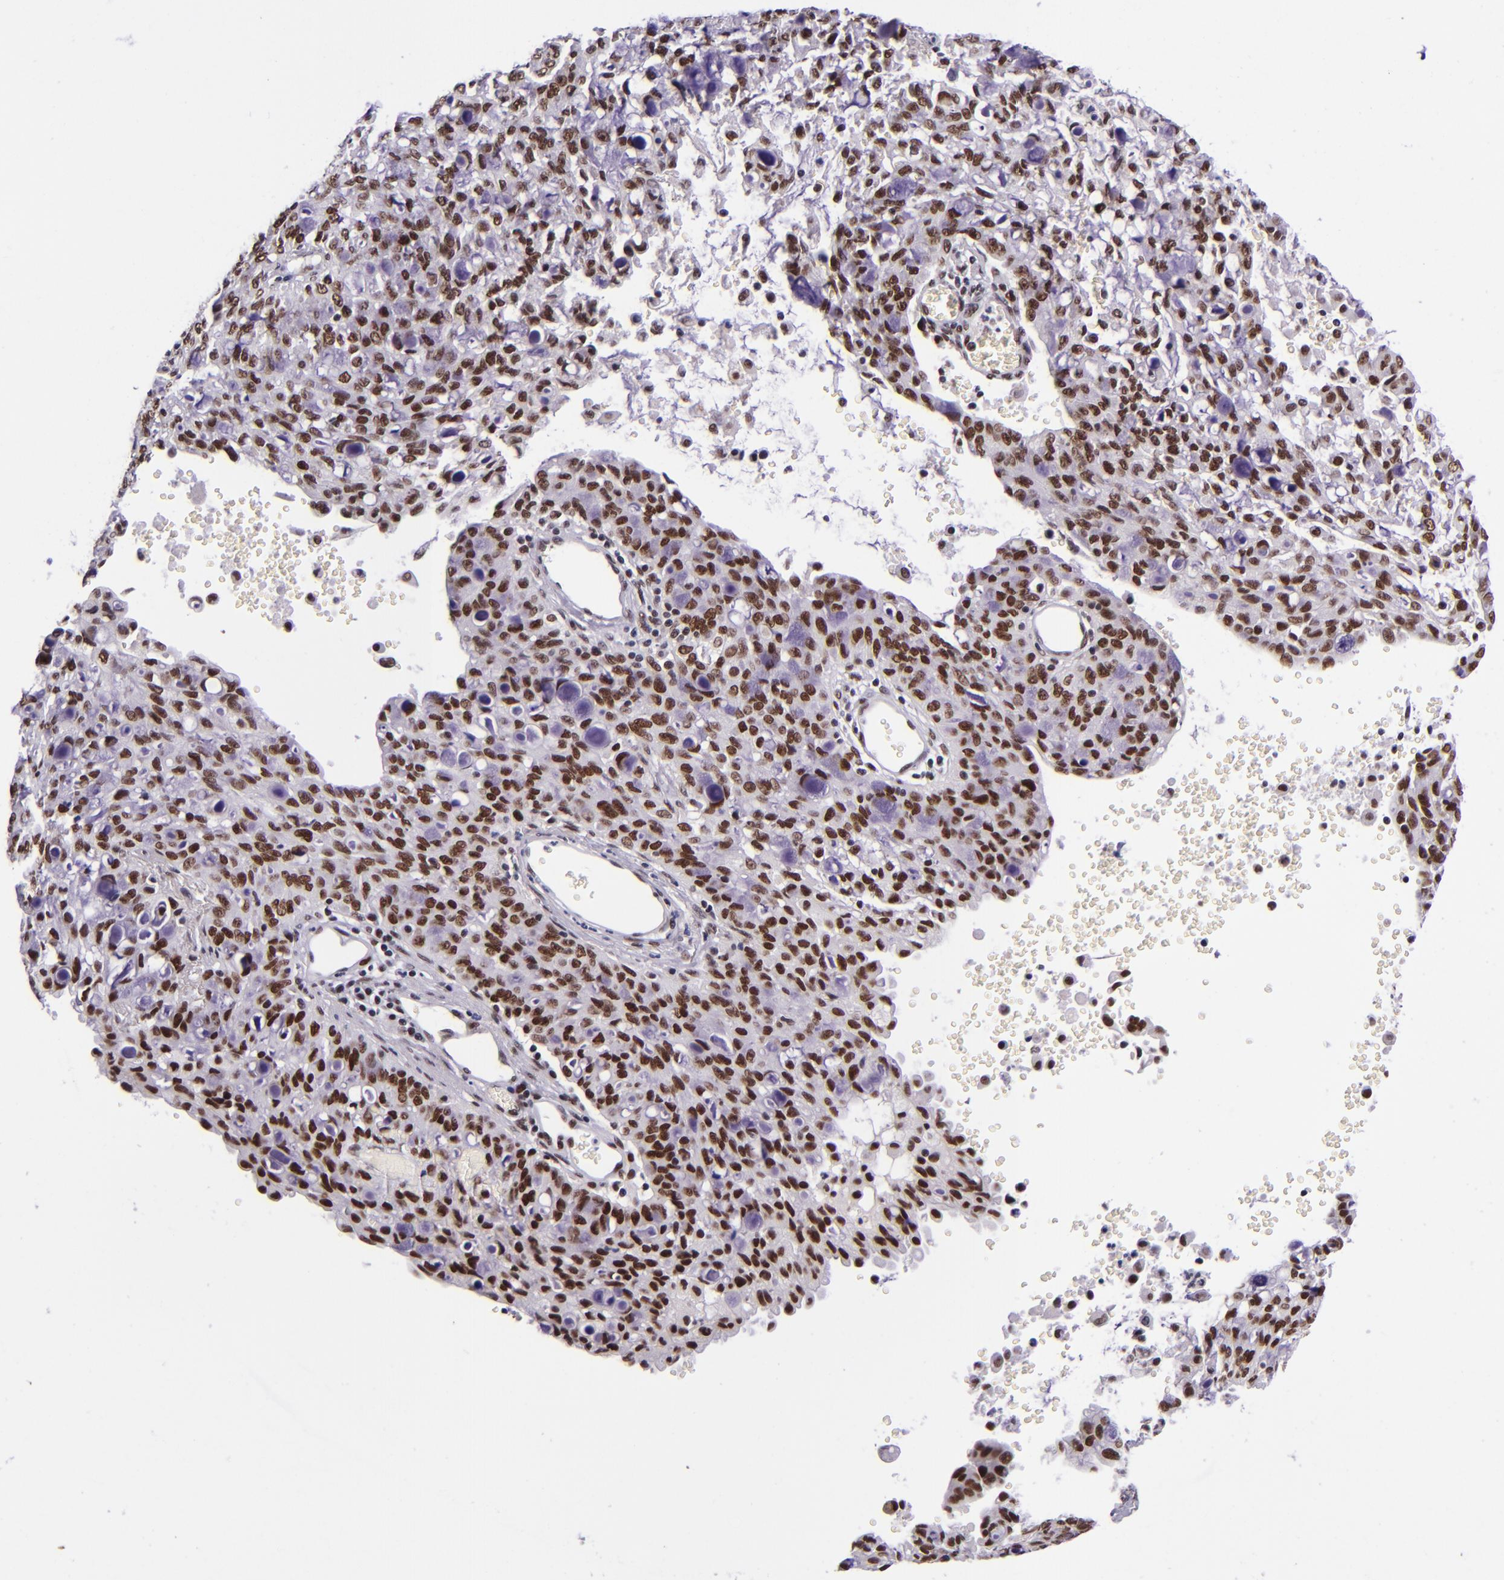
{"staining": {"intensity": "strong", "quantity": ">75%", "location": "nuclear"}, "tissue": "lung cancer", "cell_type": "Tumor cells", "image_type": "cancer", "snomed": [{"axis": "morphology", "description": "Adenocarcinoma, NOS"}, {"axis": "topography", "description": "Lung"}], "caption": "This histopathology image displays immunohistochemistry staining of human lung cancer, with high strong nuclear staining in approximately >75% of tumor cells.", "gene": "GPKOW", "patient": {"sex": "female", "age": 44}}